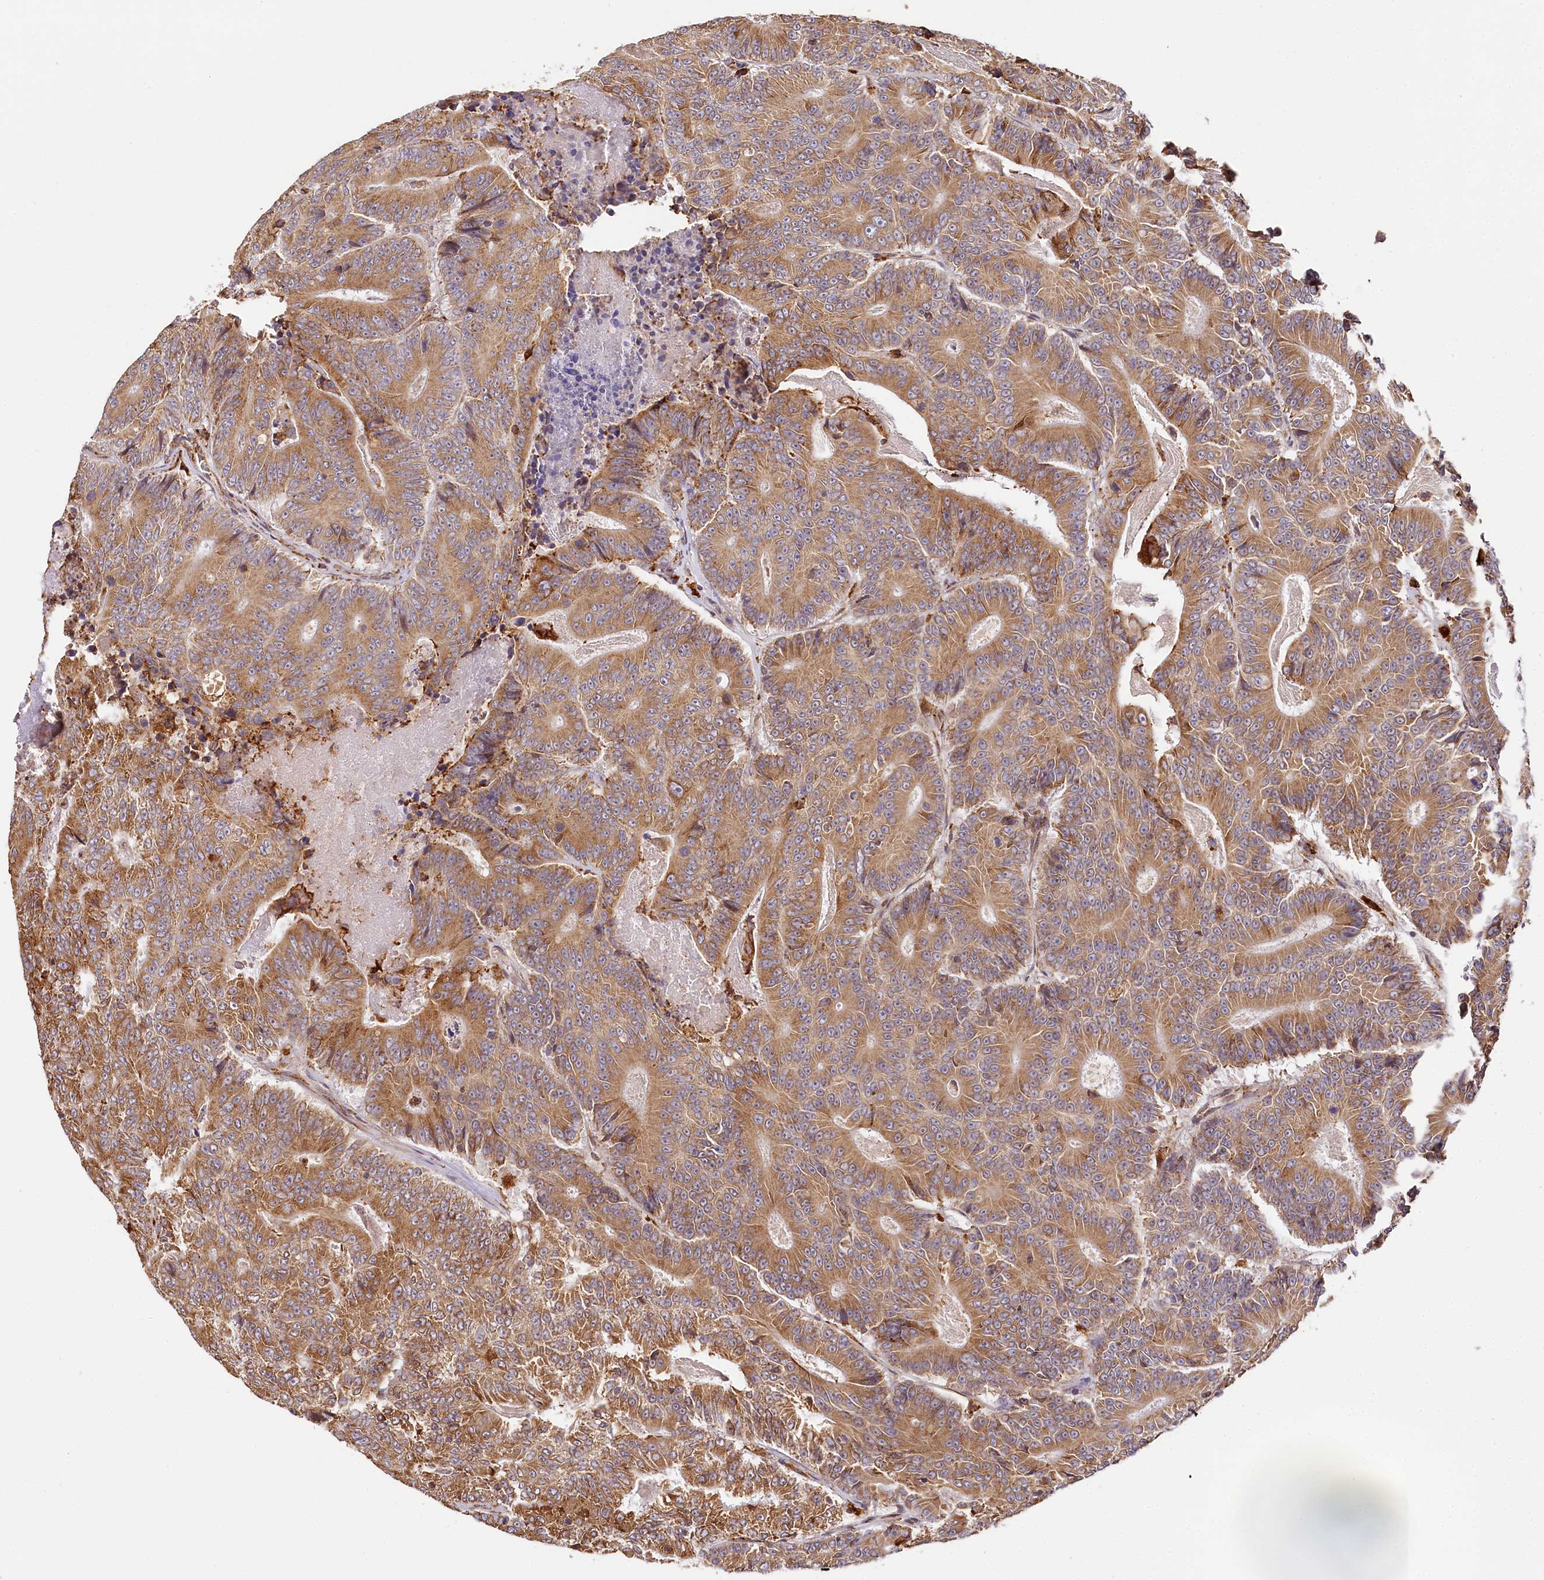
{"staining": {"intensity": "strong", "quantity": ">75%", "location": "cytoplasmic/membranous"}, "tissue": "colorectal cancer", "cell_type": "Tumor cells", "image_type": "cancer", "snomed": [{"axis": "morphology", "description": "Adenocarcinoma, NOS"}, {"axis": "topography", "description": "Colon"}], "caption": "Immunohistochemical staining of human adenocarcinoma (colorectal) shows strong cytoplasmic/membranous protein expression in about >75% of tumor cells. The staining was performed using DAB to visualize the protein expression in brown, while the nuclei were stained in blue with hematoxylin (Magnification: 20x).", "gene": "VEGFA", "patient": {"sex": "male", "age": 83}}